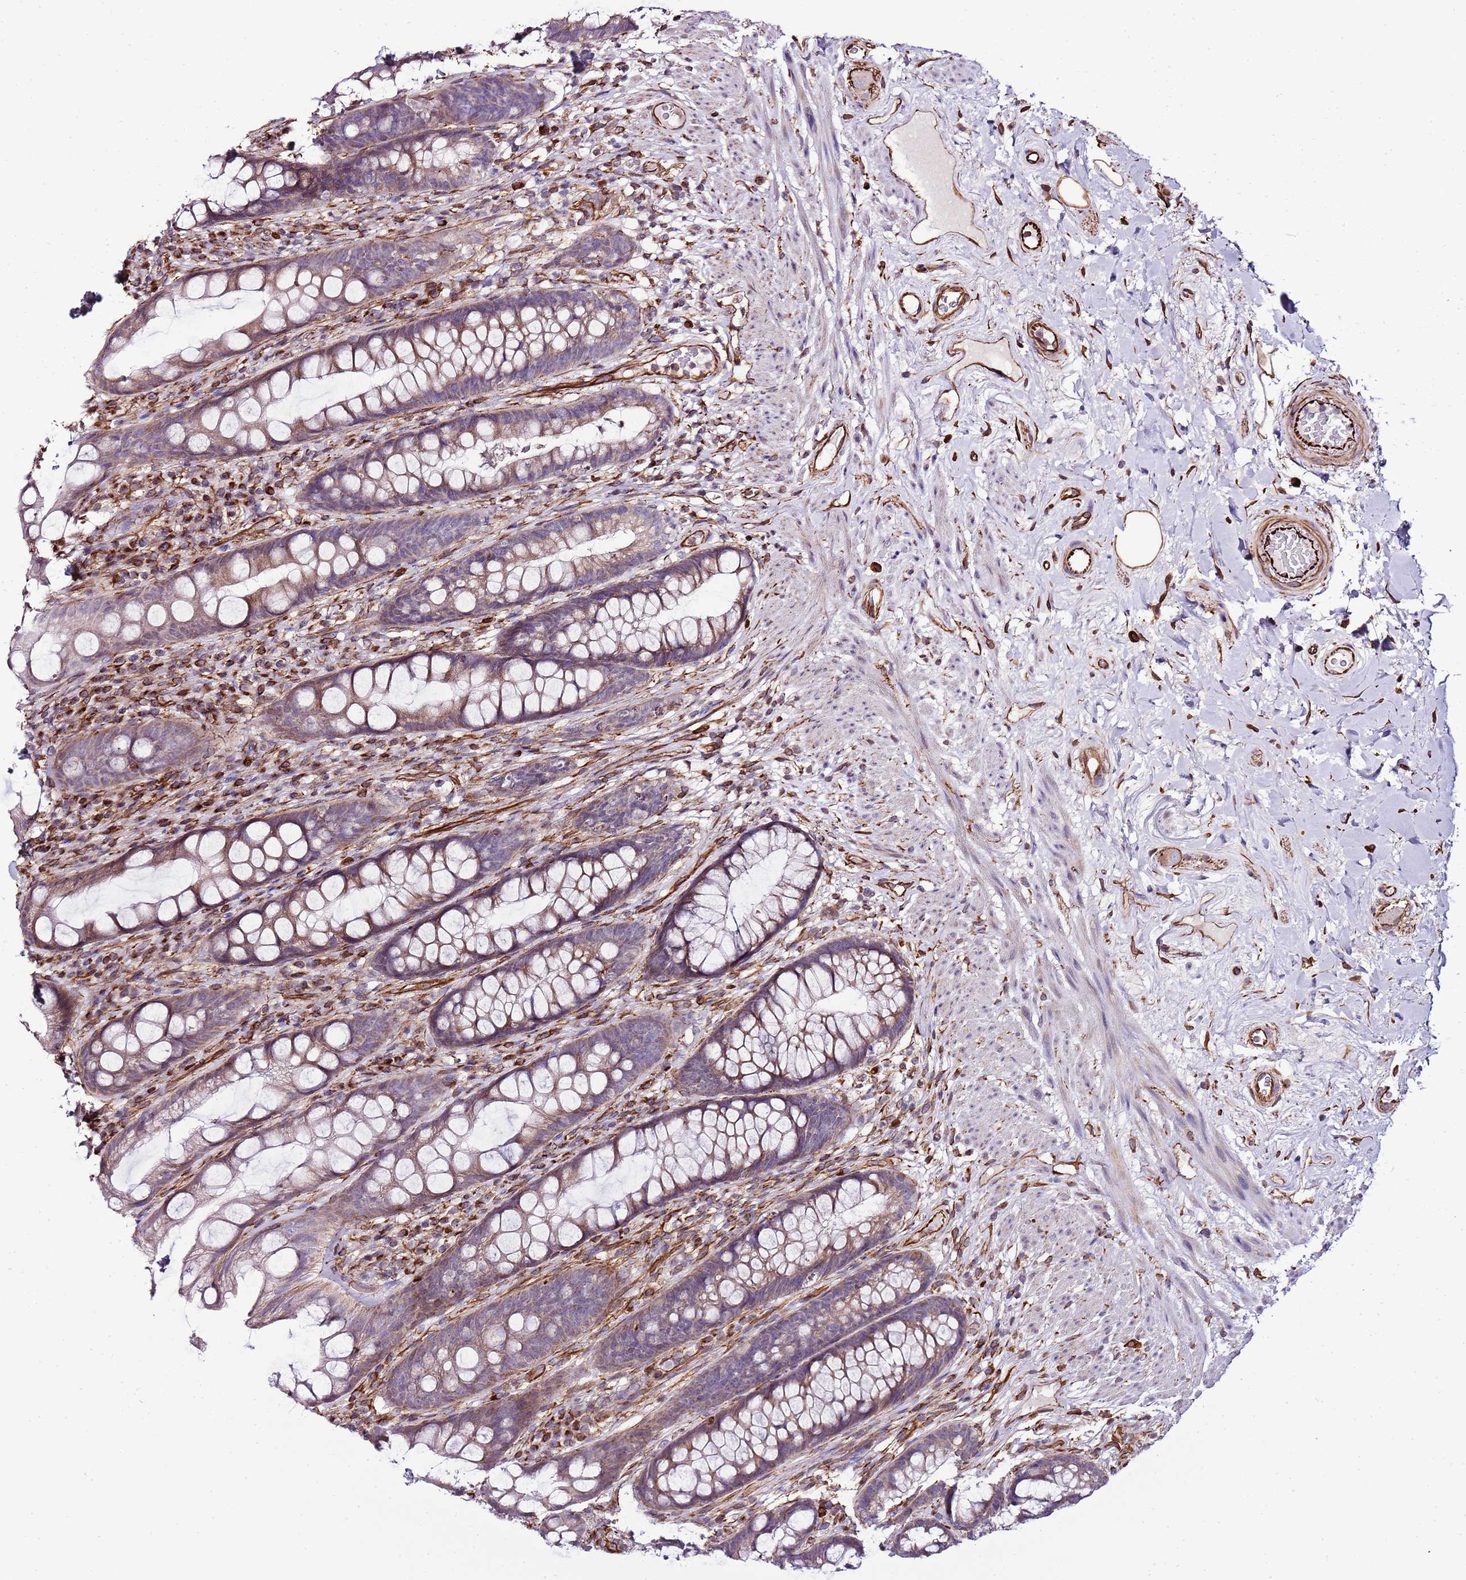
{"staining": {"intensity": "moderate", "quantity": "25%-75%", "location": "cytoplasmic/membranous"}, "tissue": "rectum", "cell_type": "Glandular cells", "image_type": "normal", "snomed": [{"axis": "morphology", "description": "Normal tissue, NOS"}, {"axis": "topography", "description": "Rectum"}], "caption": "Immunohistochemical staining of normal rectum reveals 25%-75% levels of moderate cytoplasmic/membranous protein expression in about 25%-75% of glandular cells. (brown staining indicates protein expression, while blue staining denotes nuclei).", "gene": "ZNF786", "patient": {"sex": "male", "age": 74}}